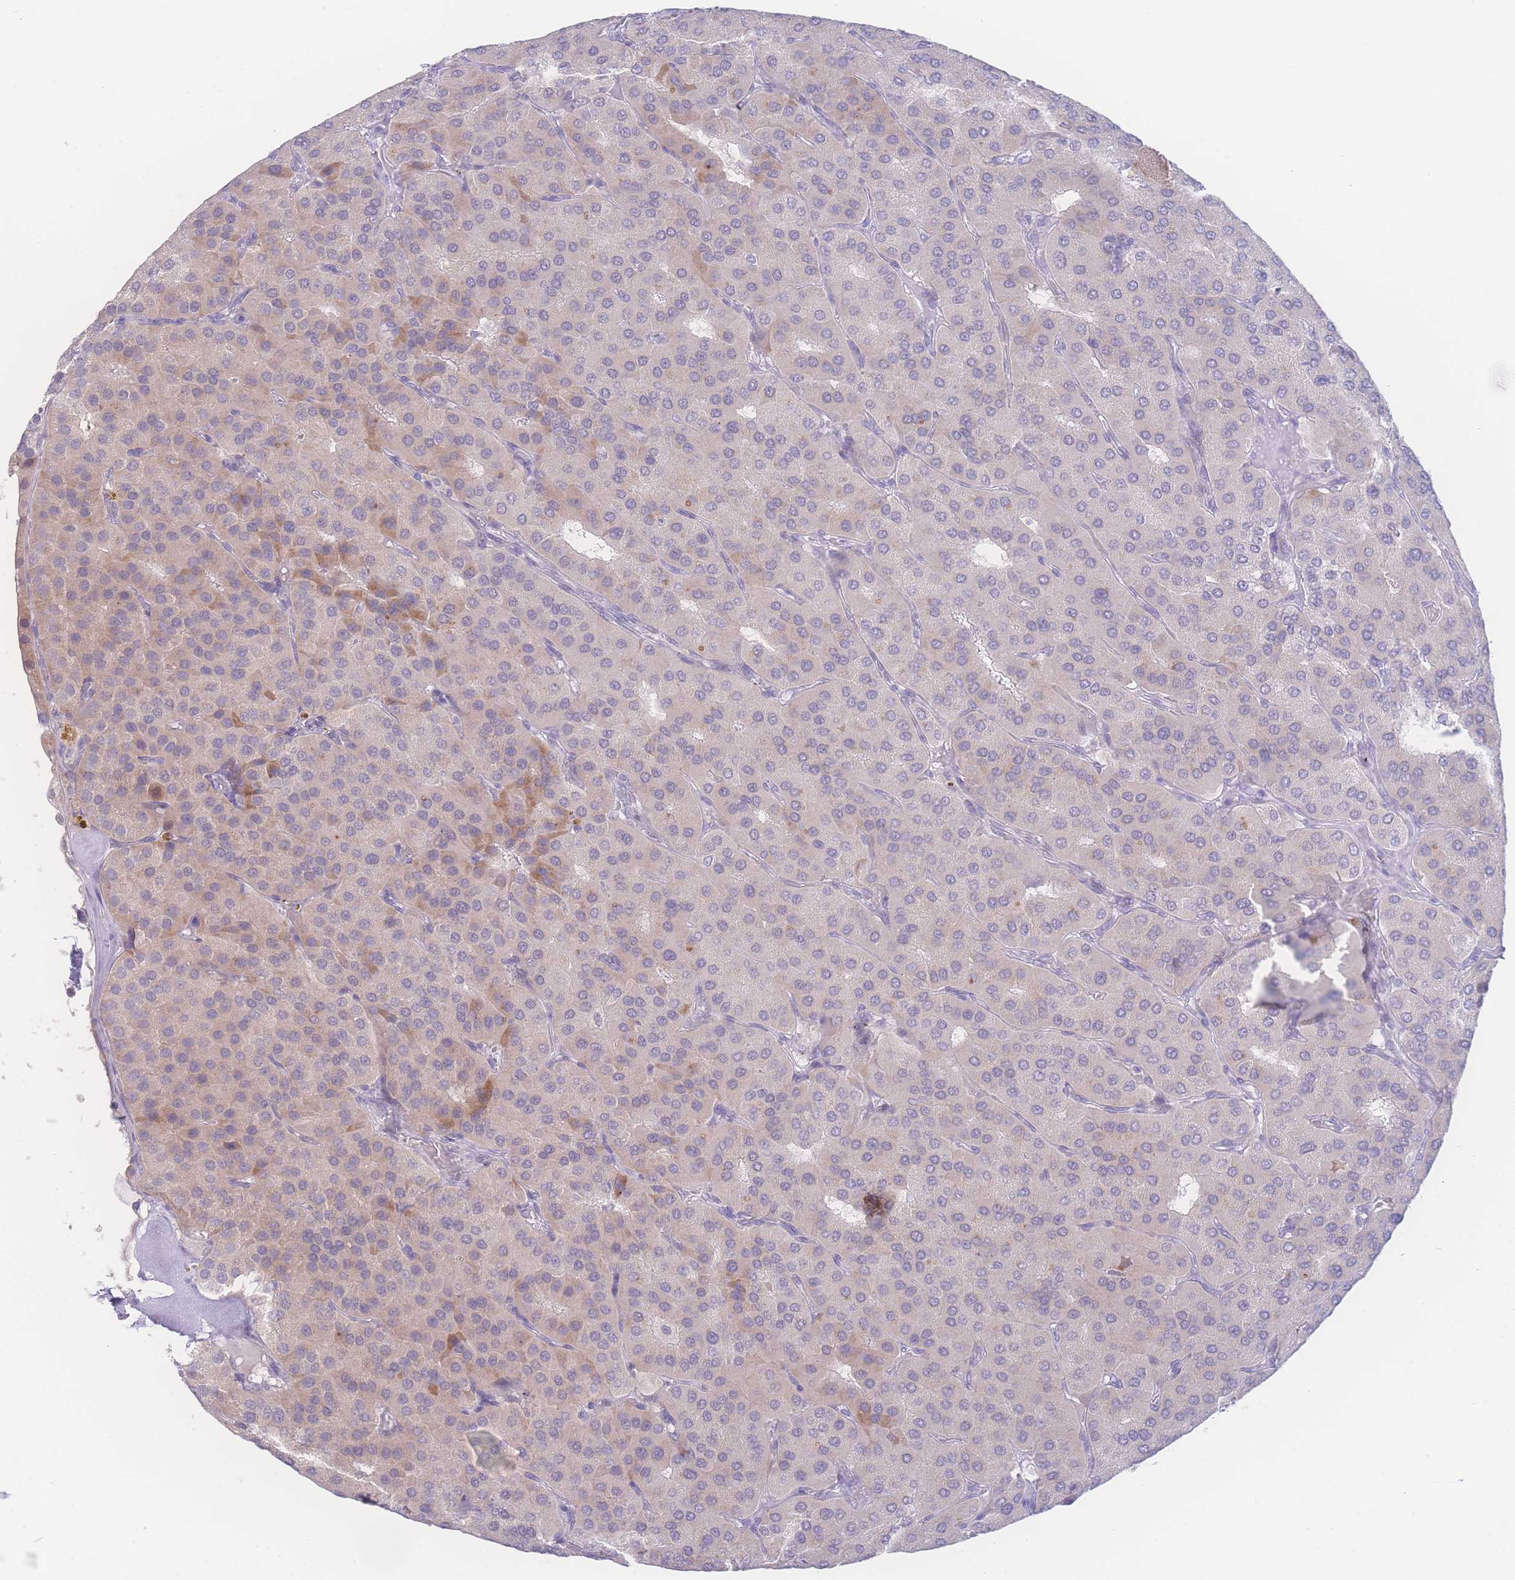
{"staining": {"intensity": "moderate", "quantity": "<25%", "location": "cytoplasmic/membranous"}, "tissue": "parathyroid gland", "cell_type": "Glandular cells", "image_type": "normal", "snomed": [{"axis": "morphology", "description": "Normal tissue, NOS"}, {"axis": "morphology", "description": "Adenoma, NOS"}, {"axis": "topography", "description": "Parathyroid gland"}], "caption": "Protein staining reveals moderate cytoplasmic/membranous staining in about <25% of glandular cells in benign parathyroid gland. (DAB IHC, brown staining for protein, blue staining for nuclei).", "gene": "PRSS22", "patient": {"sex": "female", "age": 86}}